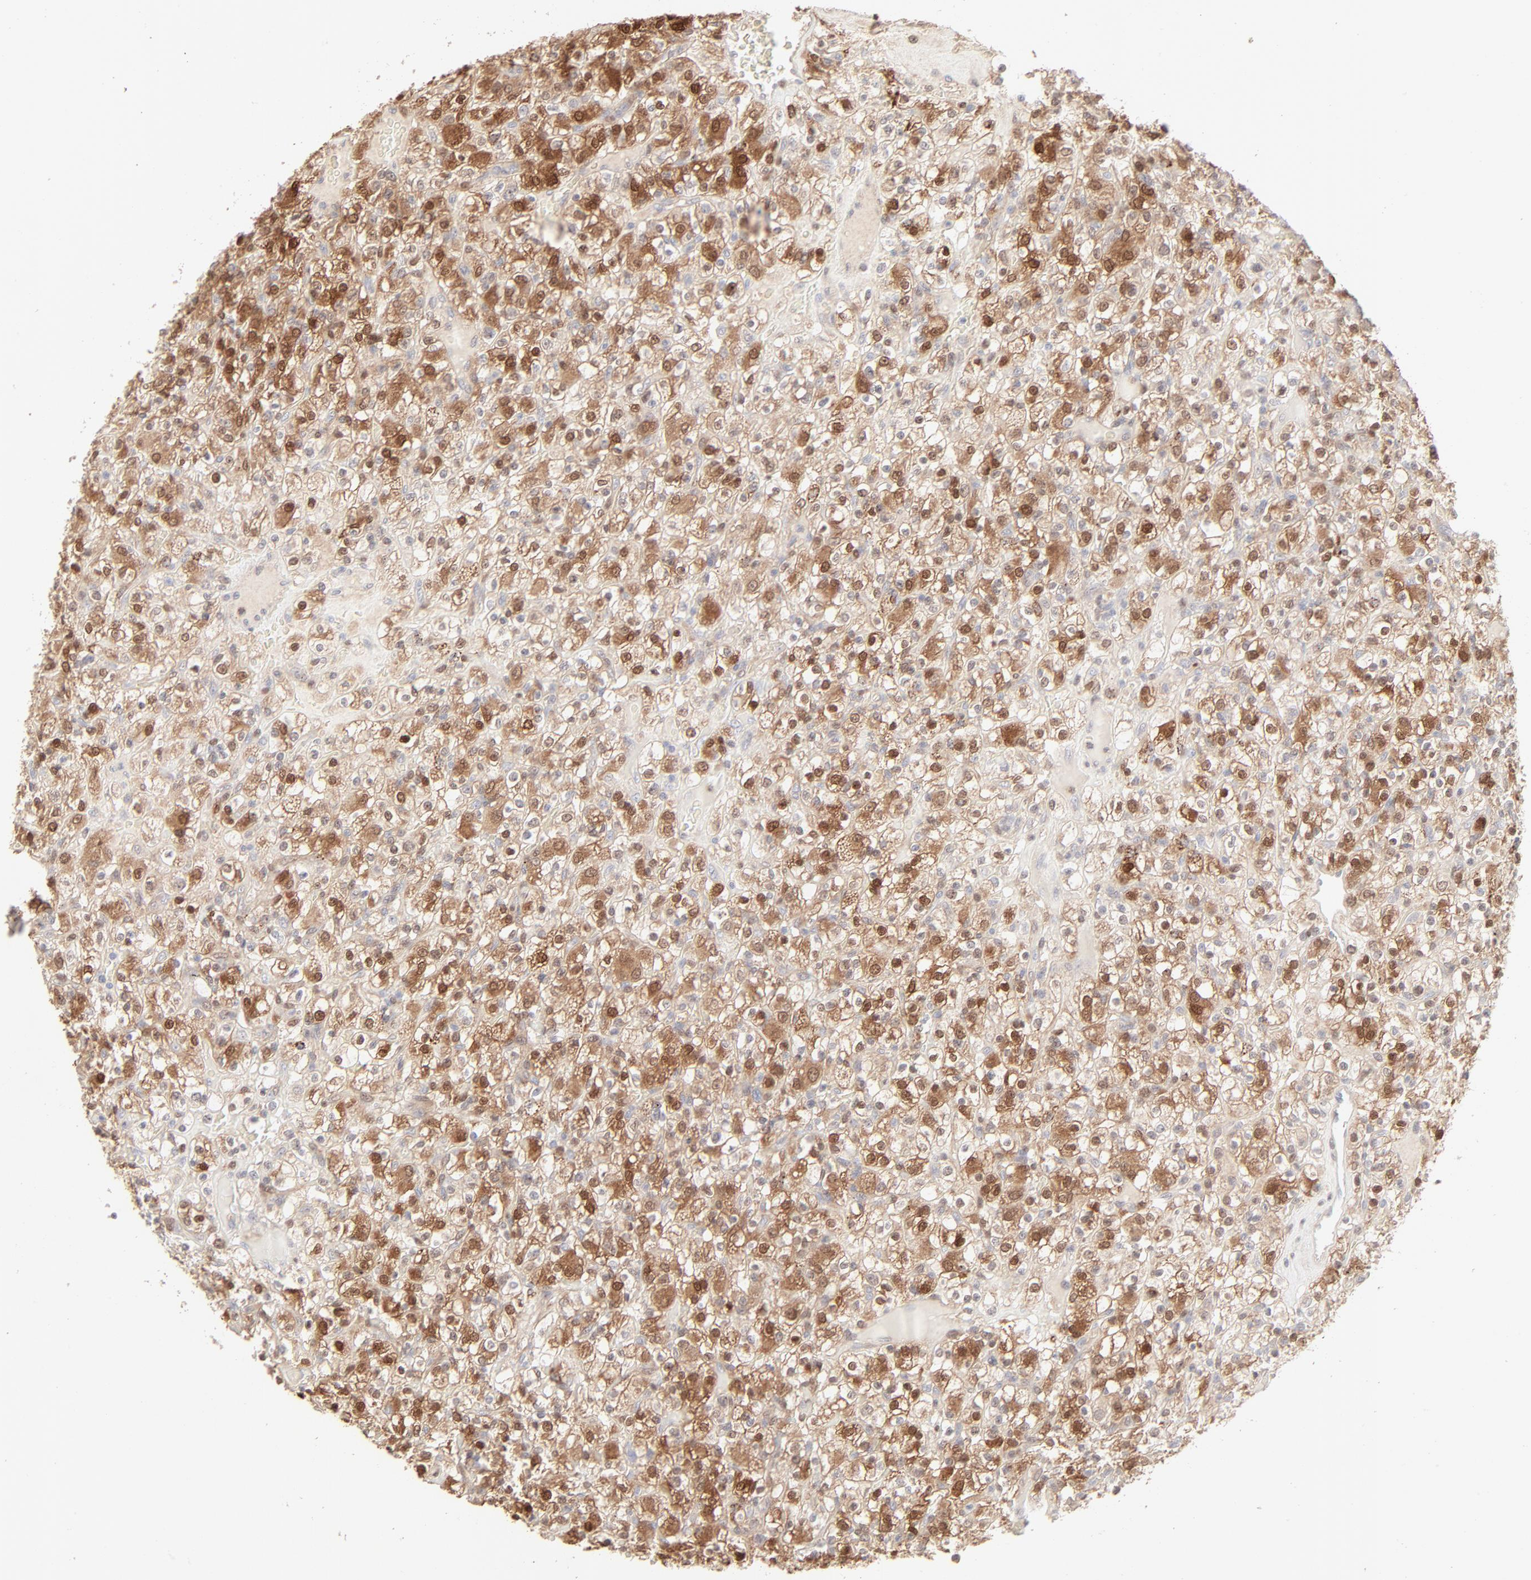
{"staining": {"intensity": "moderate", "quantity": "25%-75%", "location": "cytoplasmic/membranous,nuclear"}, "tissue": "renal cancer", "cell_type": "Tumor cells", "image_type": "cancer", "snomed": [{"axis": "morphology", "description": "Normal tissue, NOS"}, {"axis": "morphology", "description": "Adenocarcinoma, NOS"}, {"axis": "topography", "description": "Kidney"}], "caption": "Immunohistochemistry of human renal adenocarcinoma displays medium levels of moderate cytoplasmic/membranous and nuclear positivity in about 25%-75% of tumor cells.", "gene": "LGALS2", "patient": {"sex": "female", "age": 72}}